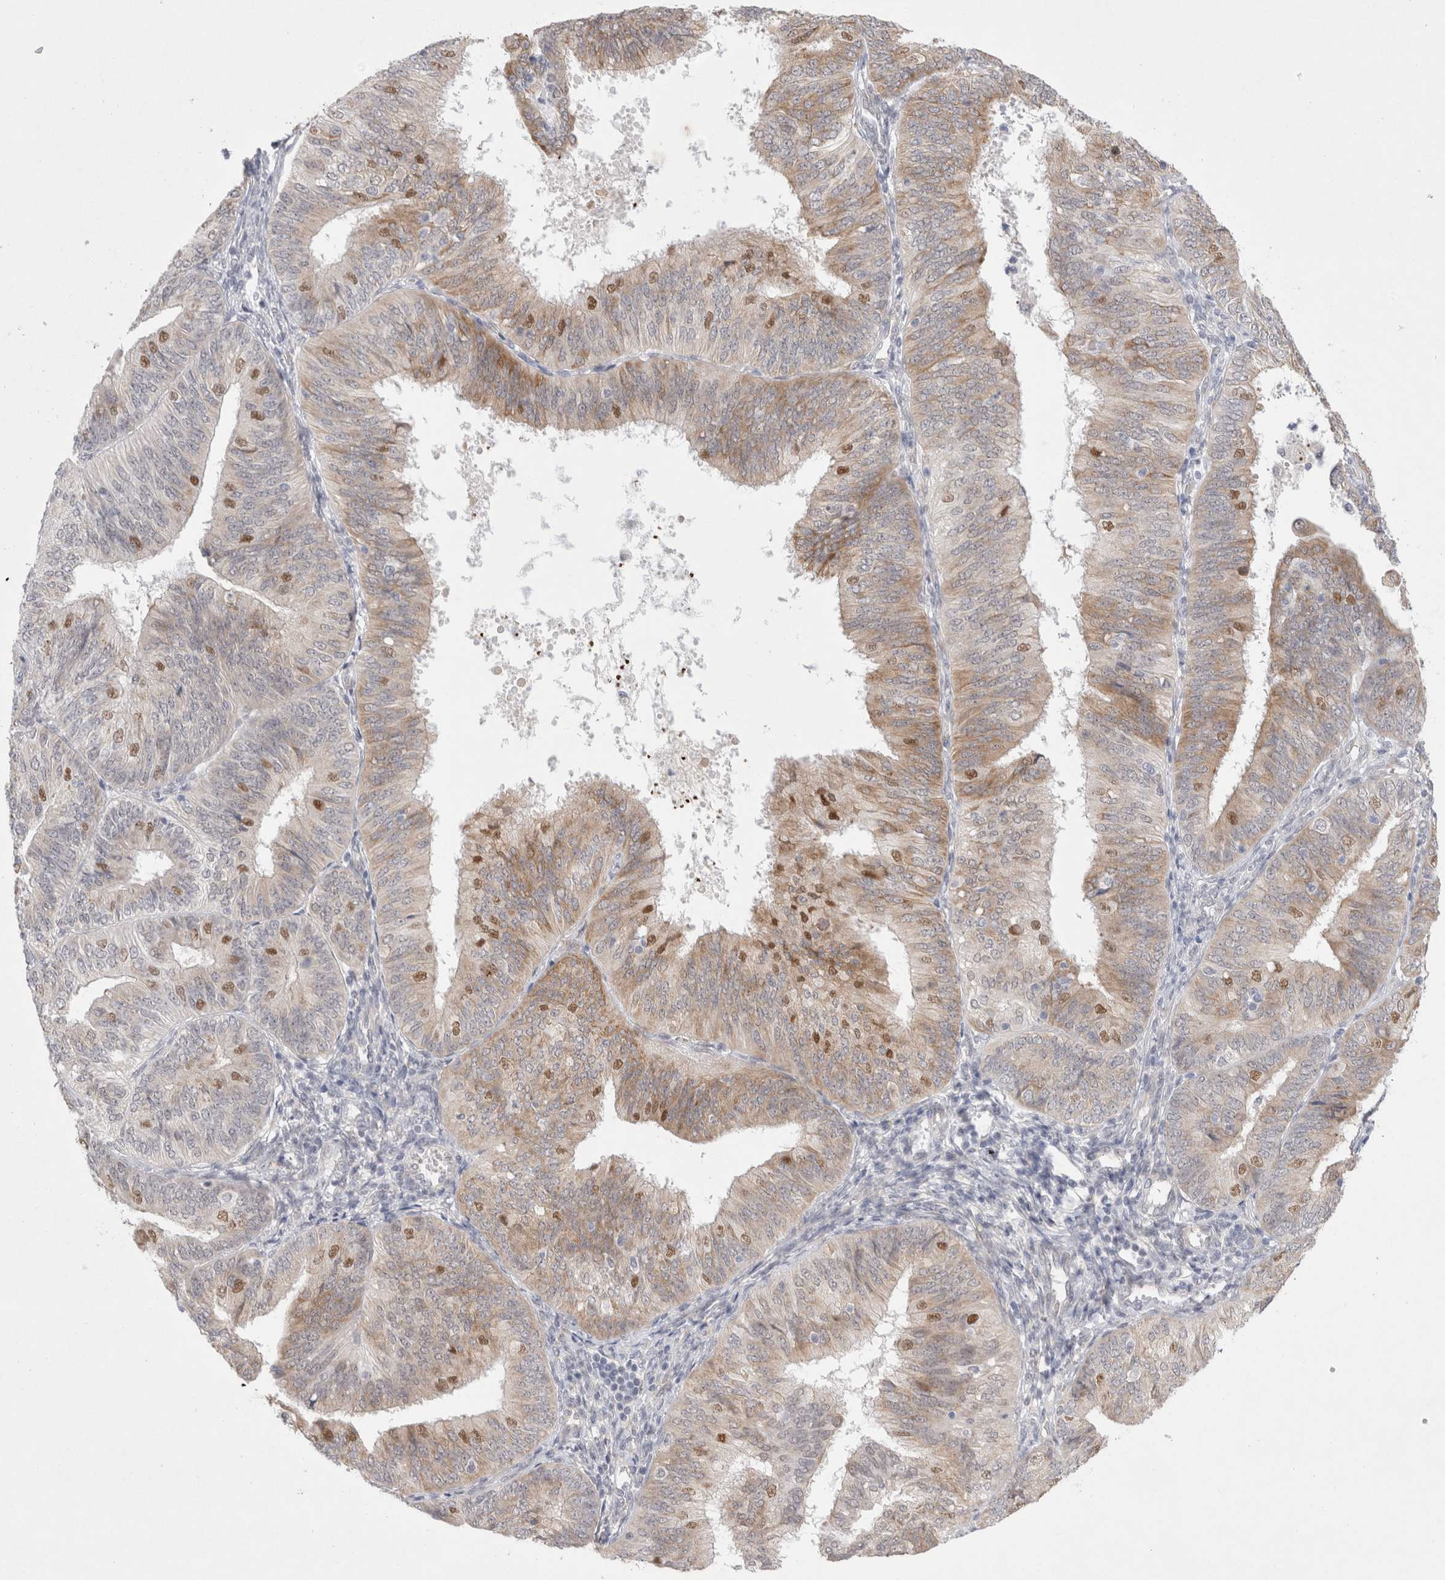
{"staining": {"intensity": "moderate", "quantity": "<25%", "location": "cytoplasmic/membranous,nuclear"}, "tissue": "endometrial cancer", "cell_type": "Tumor cells", "image_type": "cancer", "snomed": [{"axis": "morphology", "description": "Adenocarcinoma, NOS"}, {"axis": "topography", "description": "Endometrium"}], "caption": "A high-resolution micrograph shows immunohistochemistry (IHC) staining of adenocarcinoma (endometrial), which displays moderate cytoplasmic/membranous and nuclear staining in approximately <25% of tumor cells.", "gene": "TRMT1L", "patient": {"sex": "female", "age": 58}}